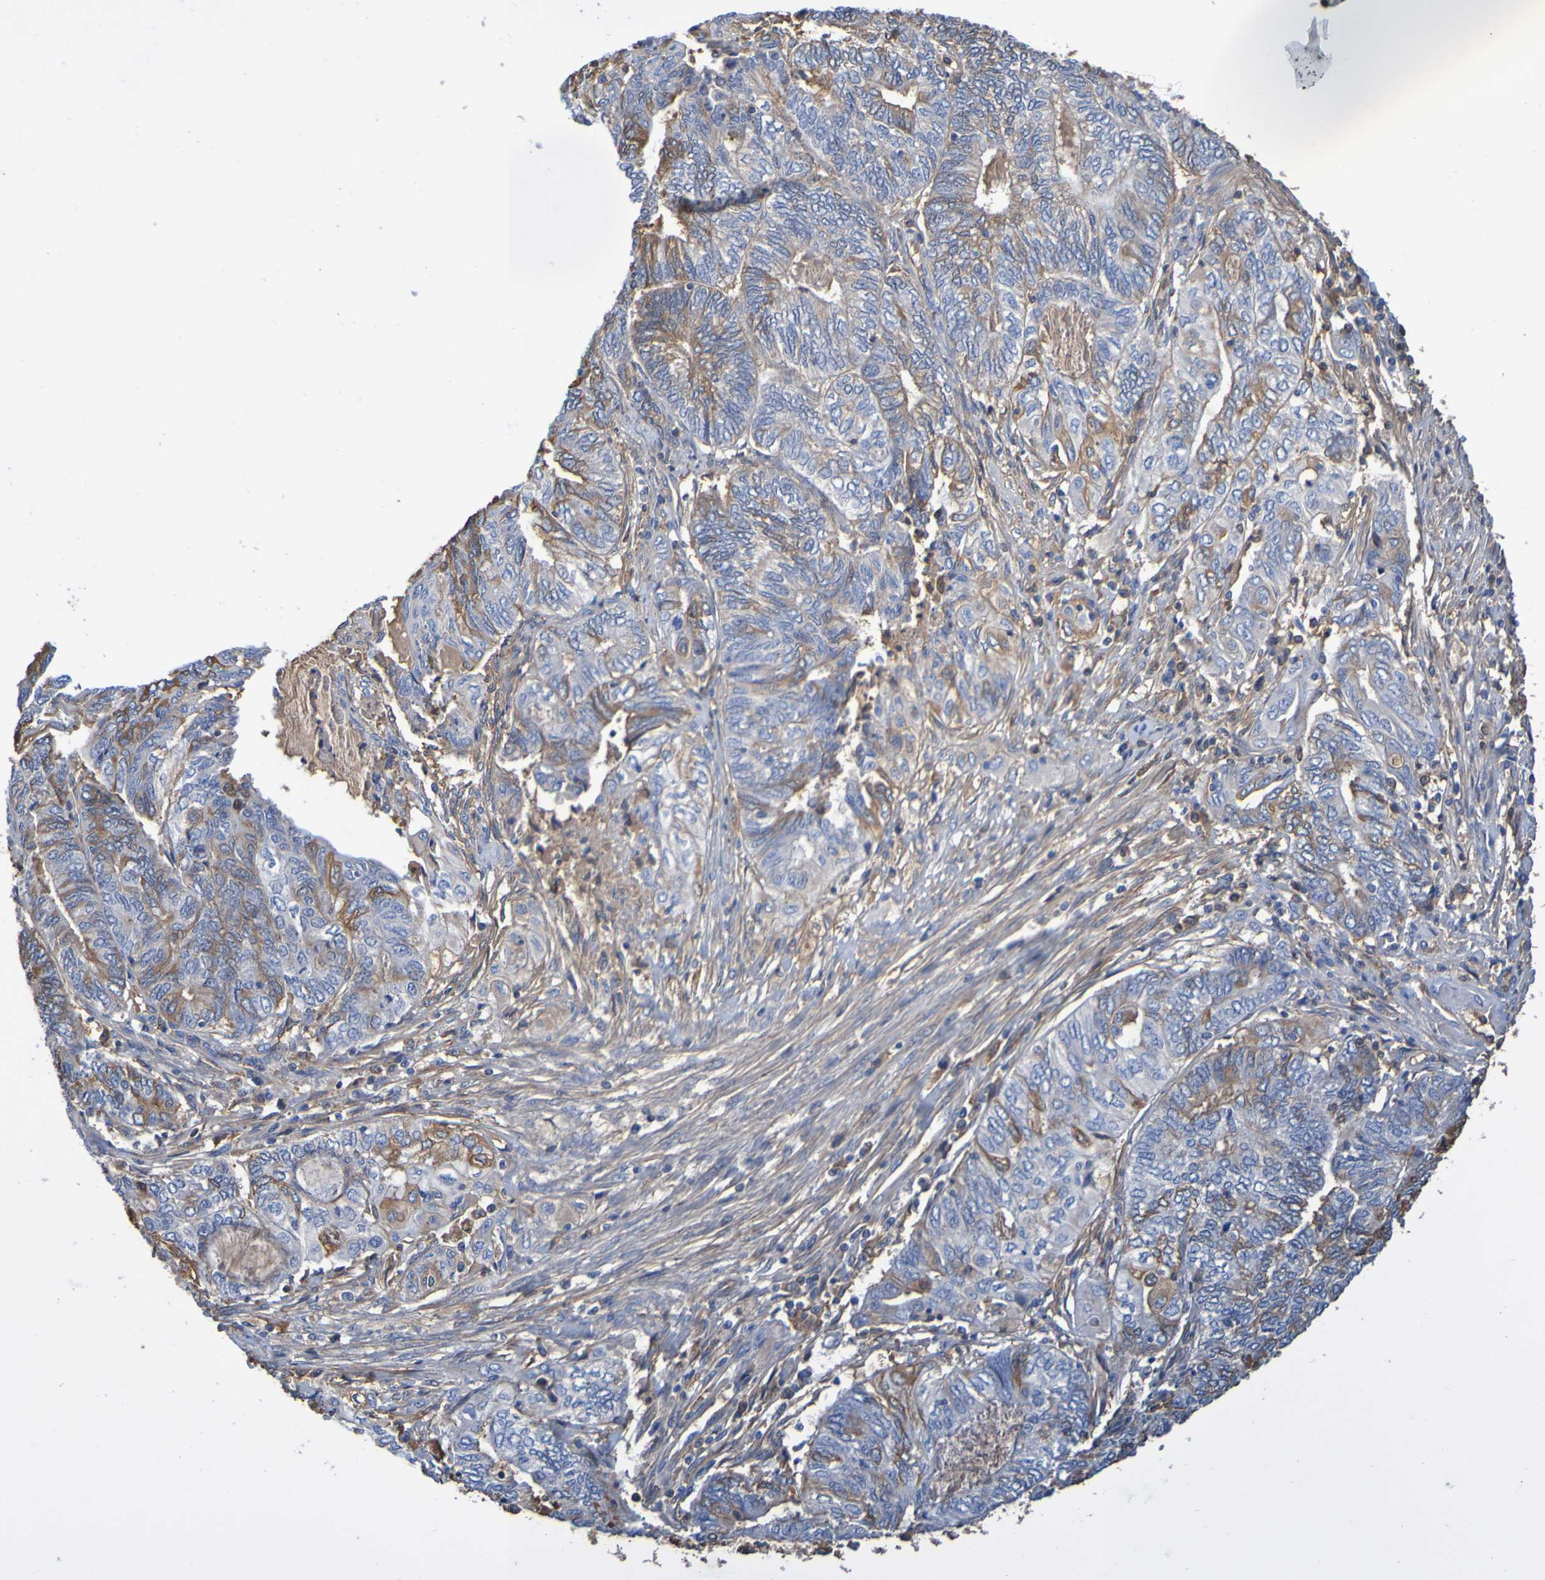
{"staining": {"intensity": "moderate", "quantity": "25%-75%", "location": "cytoplasmic/membranous"}, "tissue": "endometrial cancer", "cell_type": "Tumor cells", "image_type": "cancer", "snomed": [{"axis": "morphology", "description": "Adenocarcinoma, NOS"}, {"axis": "topography", "description": "Uterus"}, {"axis": "topography", "description": "Endometrium"}], "caption": "A brown stain shows moderate cytoplasmic/membranous positivity of a protein in adenocarcinoma (endometrial) tumor cells.", "gene": "GAB3", "patient": {"sex": "female", "age": 70}}